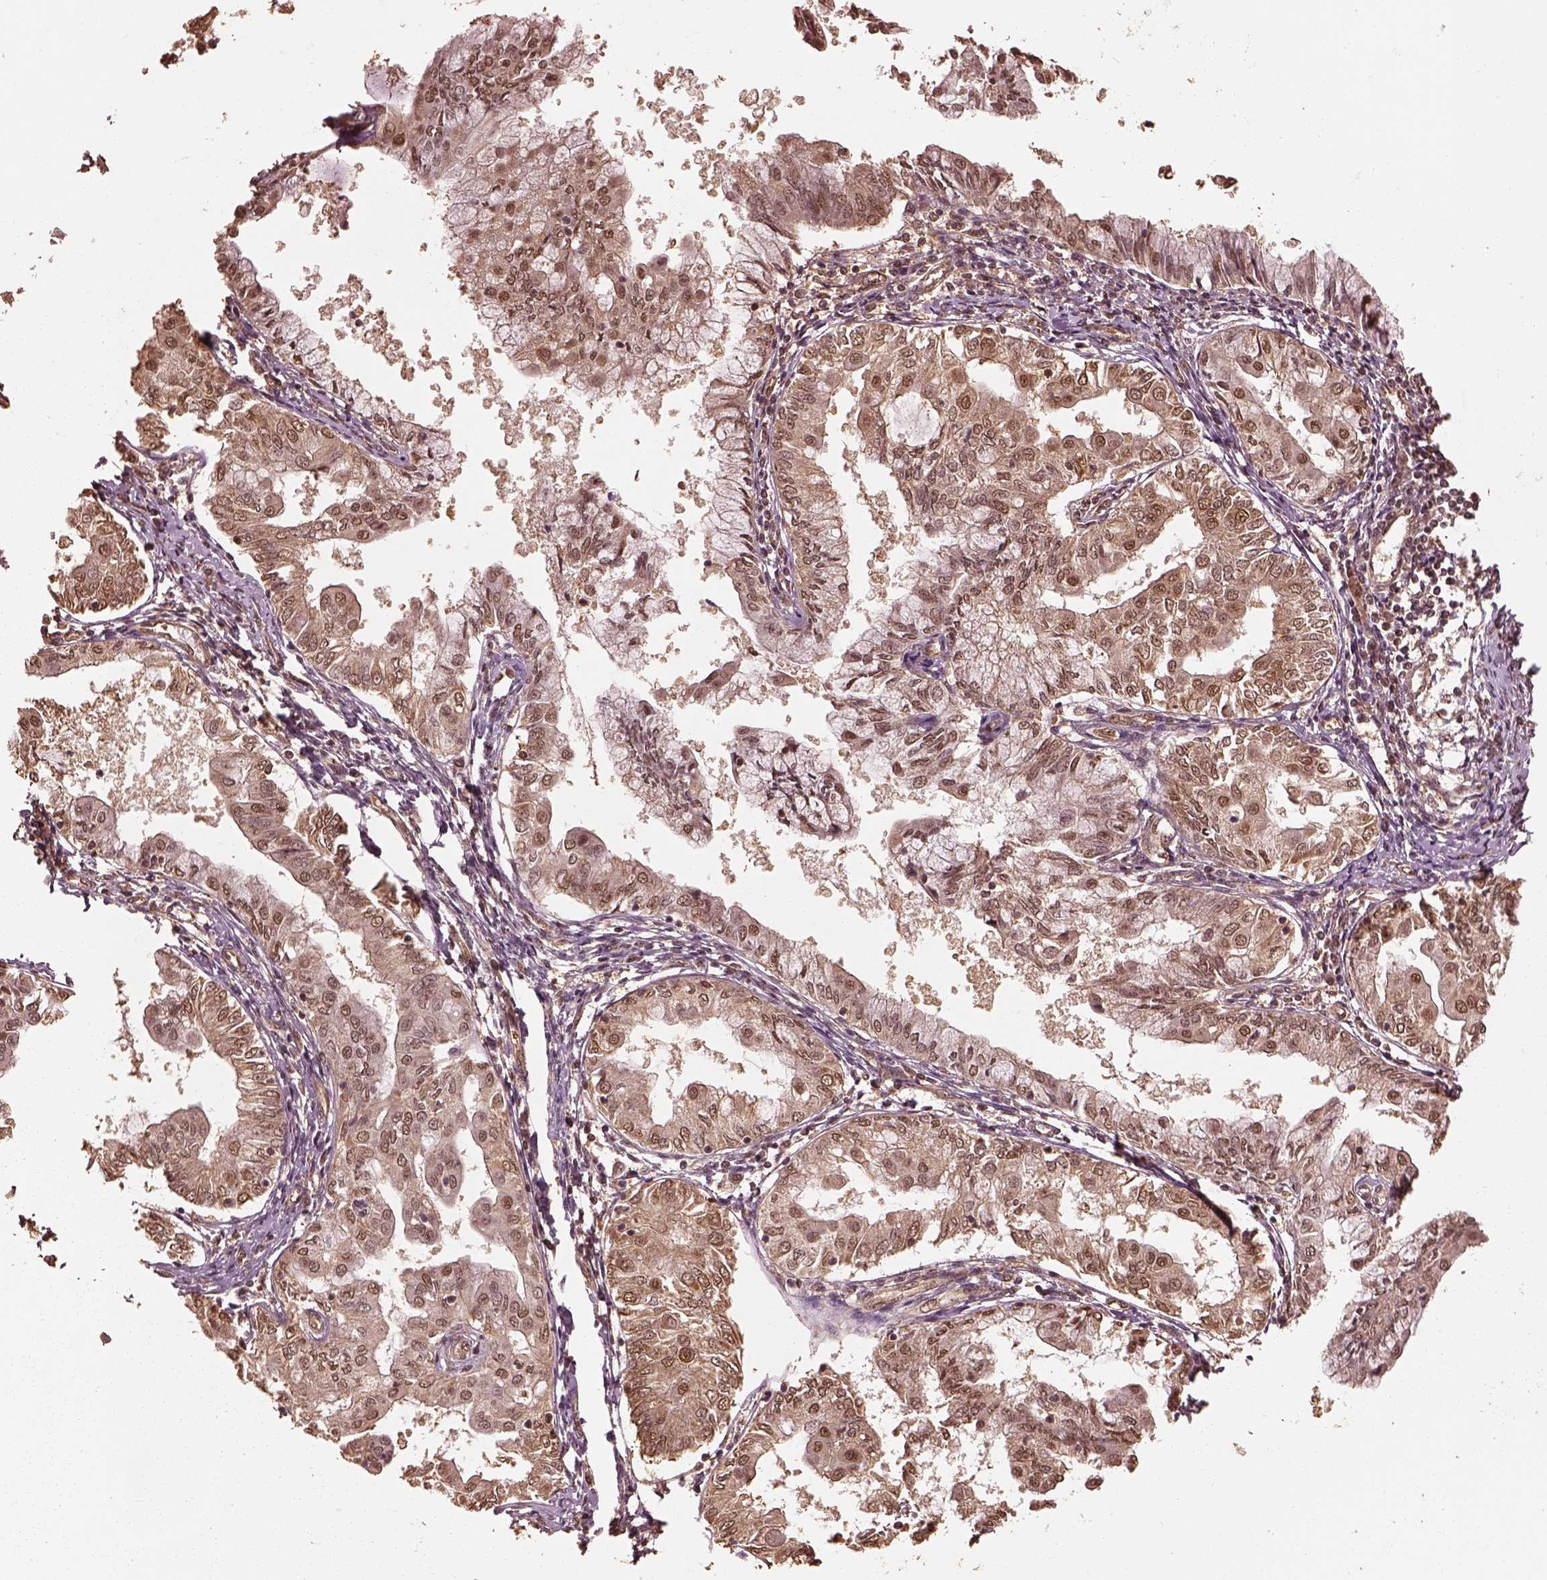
{"staining": {"intensity": "moderate", "quantity": "25%-75%", "location": "cytoplasmic/membranous,nuclear"}, "tissue": "endometrial cancer", "cell_type": "Tumor cells", "image_type": "cancer", "snomed": [{"axis": "morphology", "description": "Adenocarcinoma, NOS"}, {"axis": "topography", "description": "Endometrium"}], "caption": "Human endometrial cancer (adenocarcinoma) stained with a protein marker demonstrates moderate staining in tumor cells.", "gene": "PSMC5", "patient": {"sex": "female", "age": 68}}